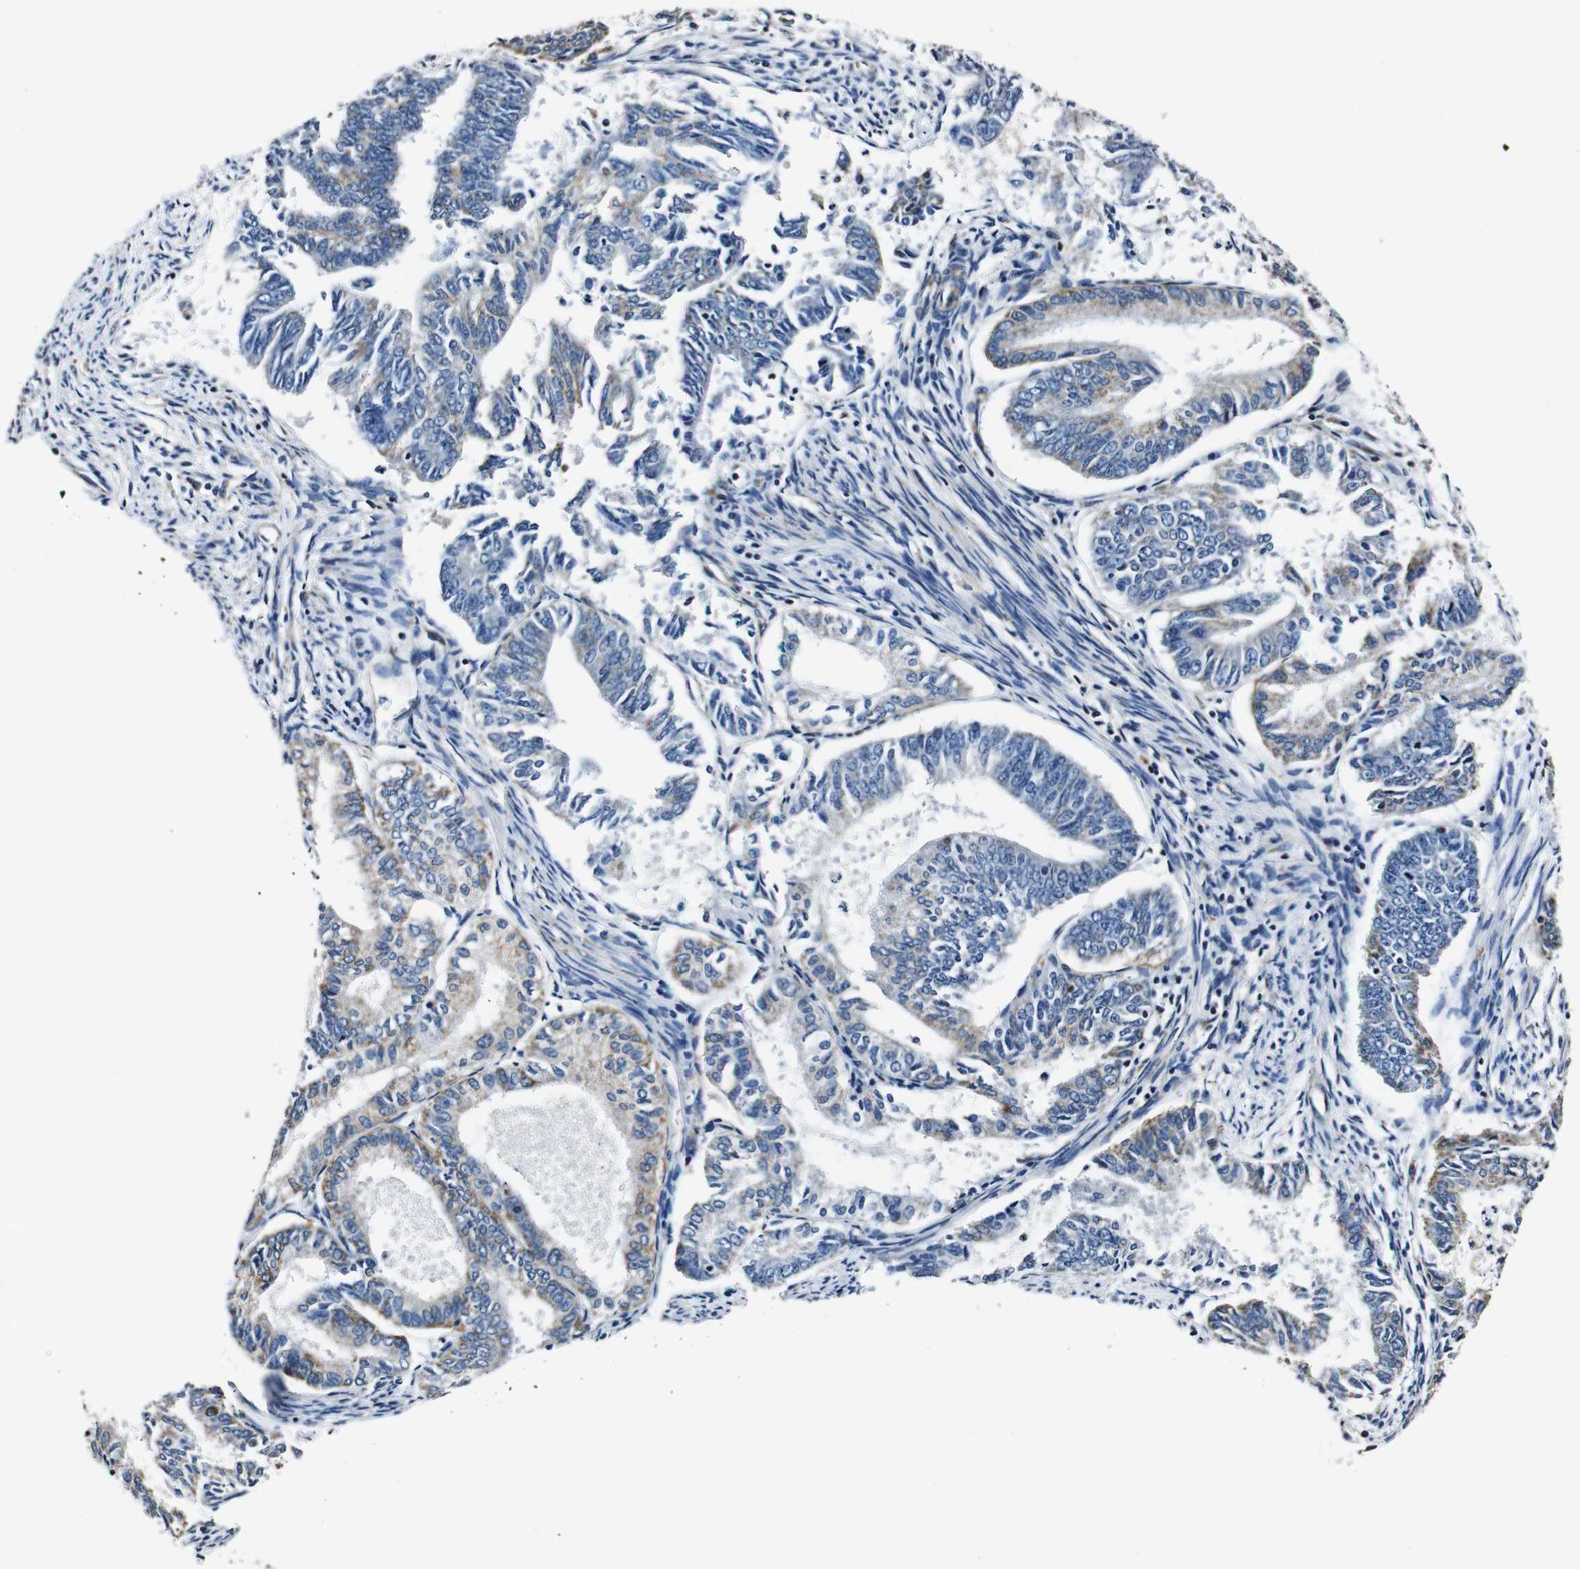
{"staining": {"intensity": "moderate", "quantity": "<25%", "location": "cytoplasmic/membranous"}, "tissue": "endometrial cancer", "cell_type": "Tumor cells", "image_type": "cancer", "snomed": [{"axis": "morphology", "description": "Adenocarcinoma, NOS"}, {"axis": "topography", "description": "Endometrium"}], "caption": "About <25% of tumor cells in endometrial adenocarcinoma display moderate cytoplasmic/membranous protein staining as visualized by brown immunohistochemical staining.", "gene": "HK1", "patient": {"sex": "female", "age": 86}}